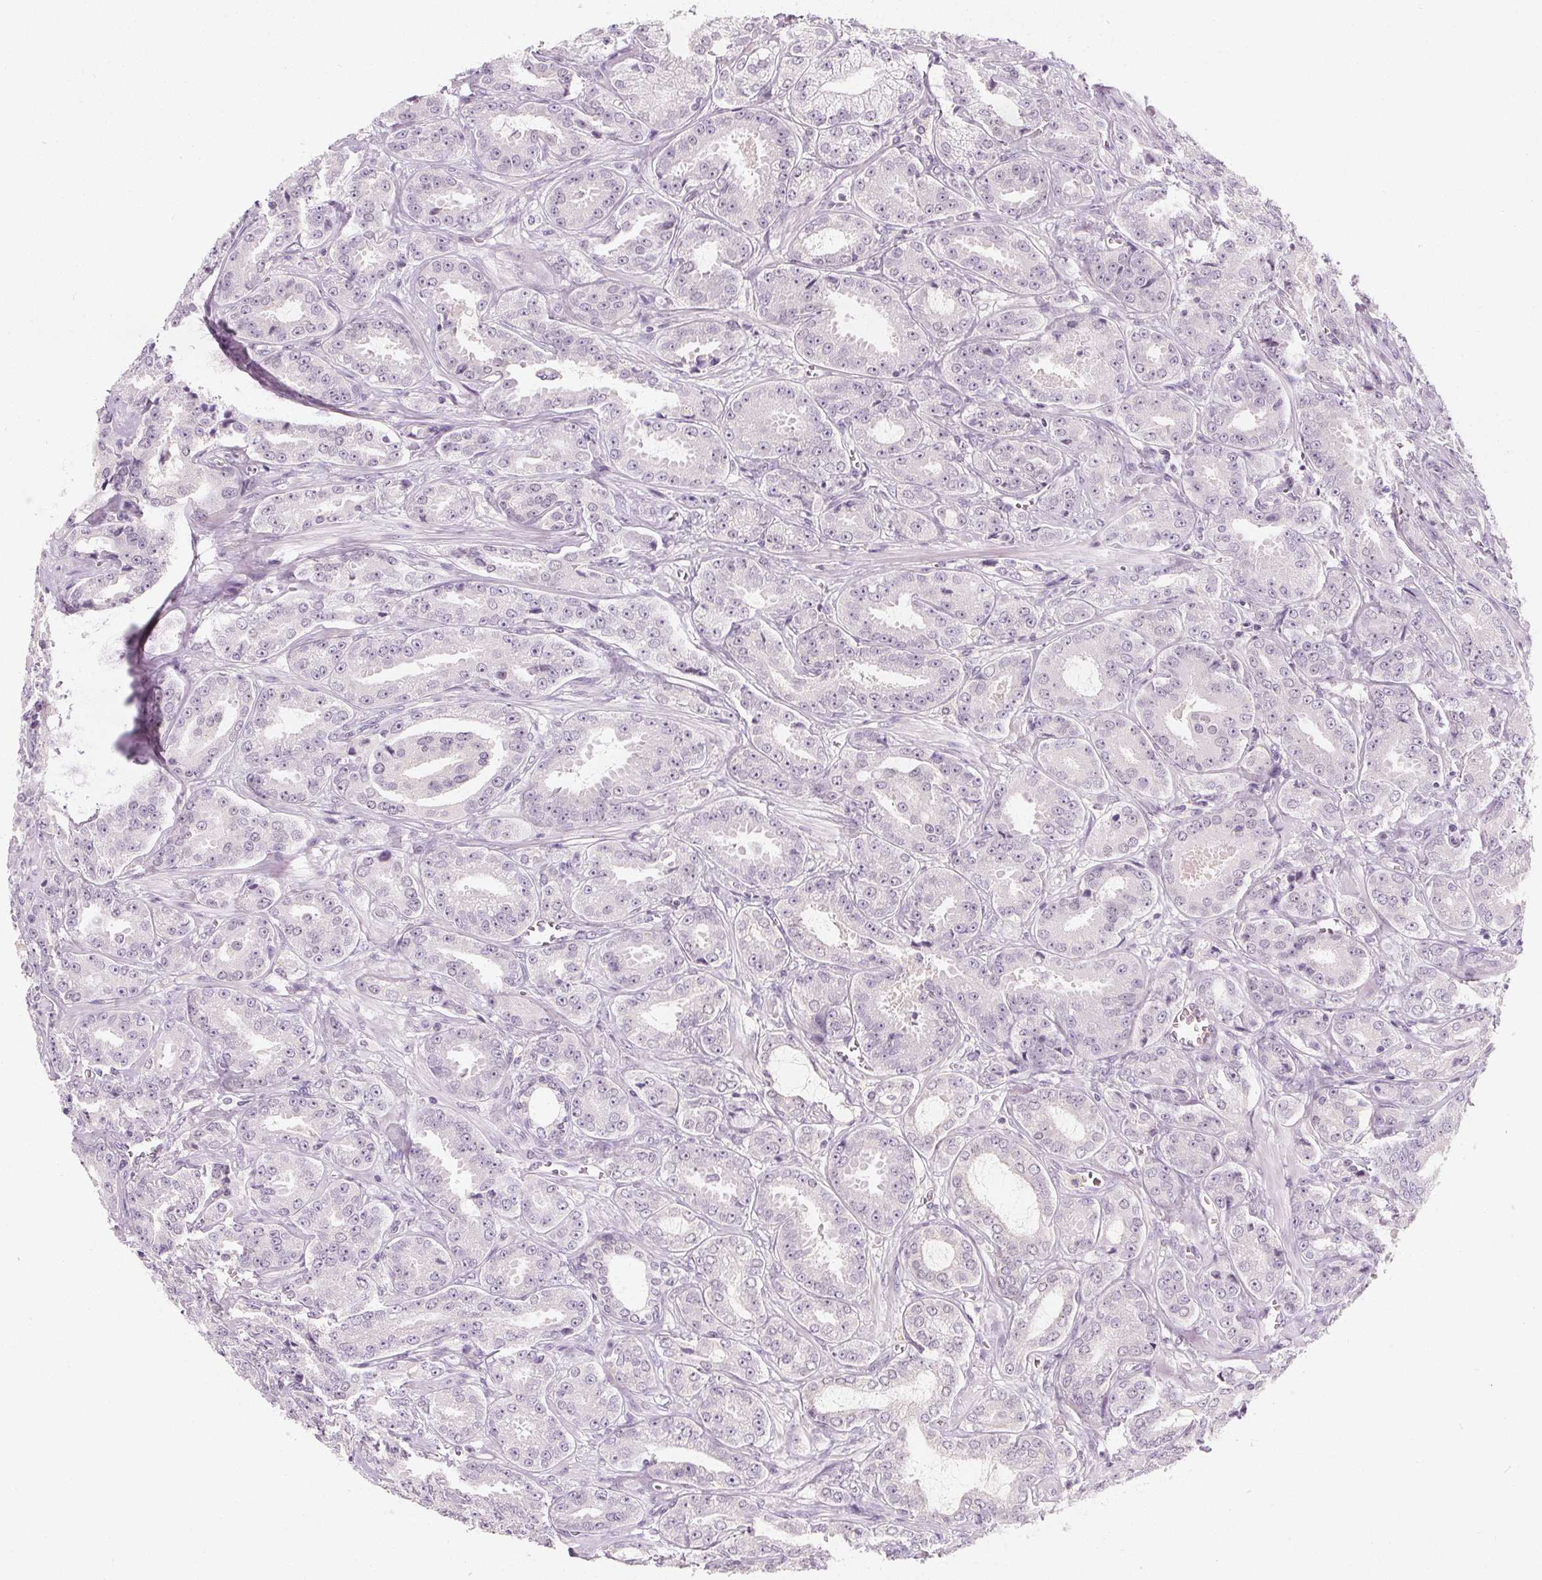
{"staining": {"intensity": "negative", "quantity": "none", "location": "none"}, "tissue": "prostate cancer", "cell_type": "Tumor cells", "image_type": "cancer", "snomed": [{"axis": "morphology", "description": "Adenocarcinoma, High grade"}, {"axis": "topography", "description": "Prostate"}], "caption": "There is no significant staining in tumor cells of adenocarcinoma (high-grade) (prostate).", "gene": "UGP2", "patient": {"sex": "male", "age": 64}}